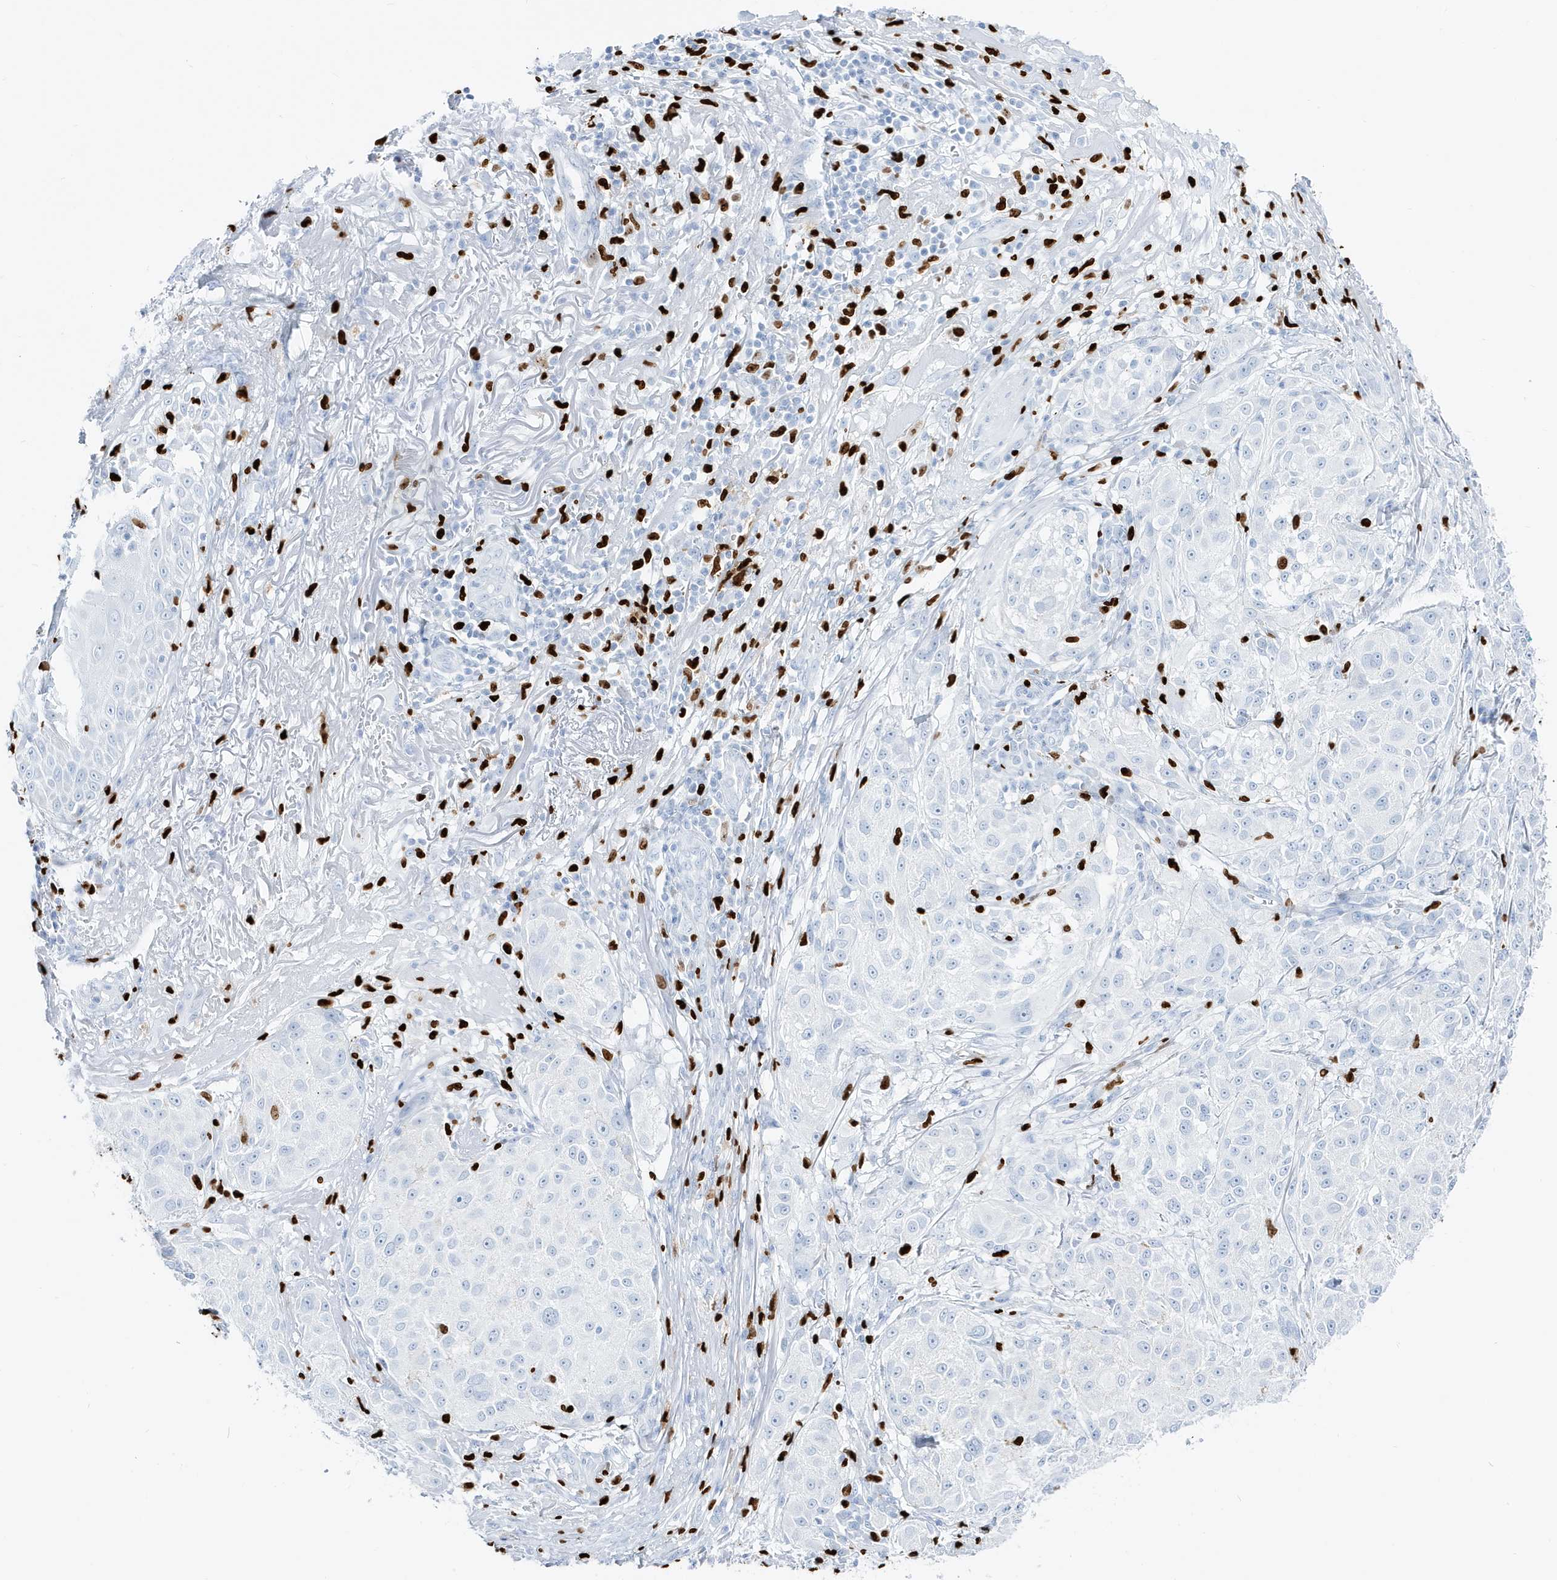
{"staining": {"intensity": "negative", "quantity": "none", "location": "none"}, "tissue": "melanoma", "cell_type": "Tumor cells", "image_type": "cancer", "snomed": [{"axis": "morphology", "description": "Necrosis, NOS"}, {"axis": "morphology", "description": "Malignant melanoma, NOS"}, {"axis": "topography", "description": "Skin"}], "caption": "This is an IHC image of human malignant melanoma. There is no staining in tumor cells.", "gene": "MNDA", "patient": {"sex": "female", "age": 87}}